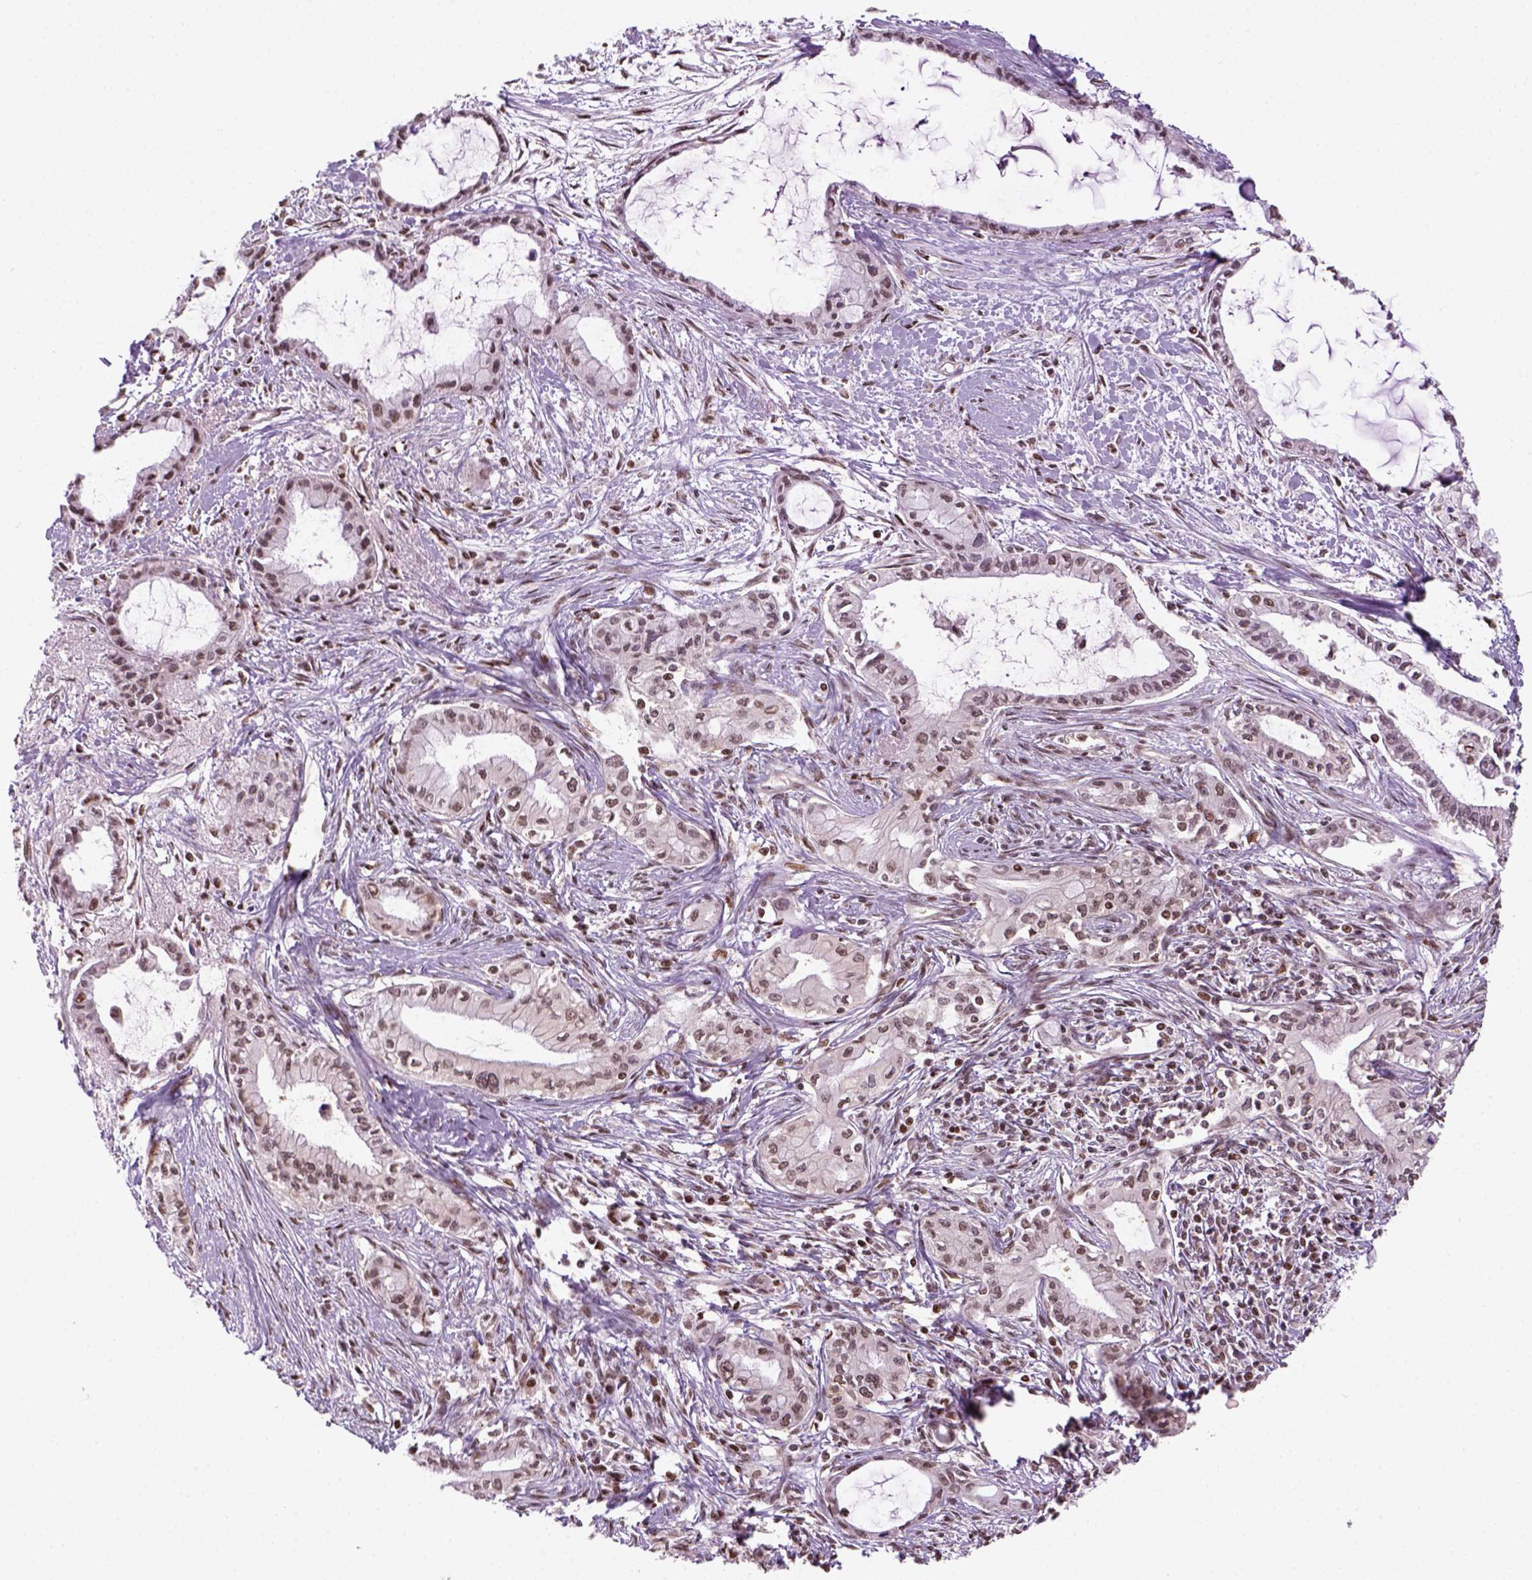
{"staining": {"intensity": "moderate", "quantity": ">75%", "location": "nuclear"}, "tissue": "pancreatic cancer", "cell_type": "Tumor cells", "image_type": "cancer", "snomed": [{"axis": "morphology", "description": "Adenocarcinoma, NOS"}, {"axis": "topography", "description": "Pancreas"}], "caption": "Pancreatic adenocarcinoma tissue demonstrates moderate nuclear expression in about >75% of tumor cells (DAB IHC with brightfield microscopy, high magnification).", "gene": "GOT1", "patient": {"sex": "male", "age": 48}}